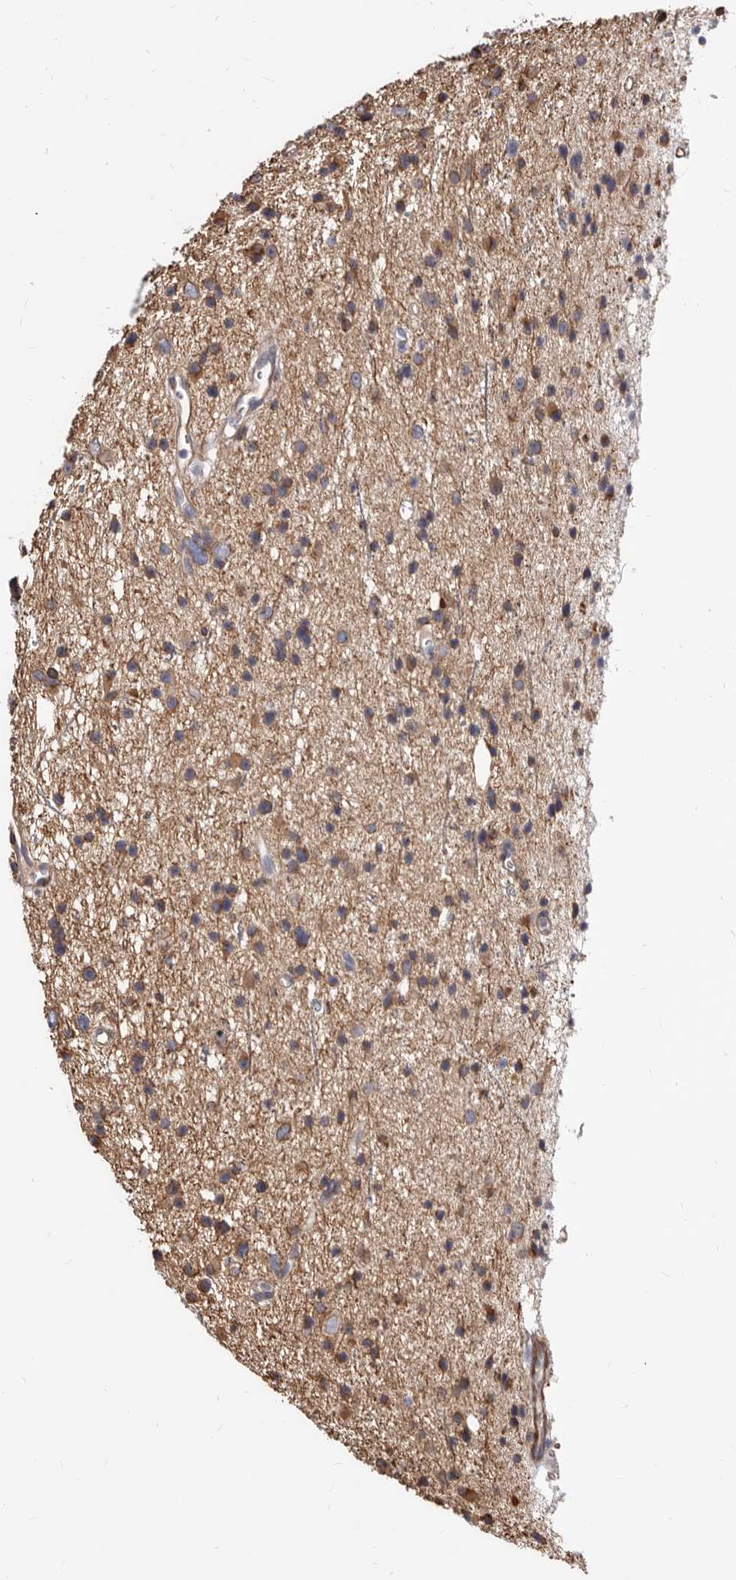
{"staining": {"intensity": "negative", "quantity": "none", "location": "none"}, "tissue": "glioma", "cell_type": "Tumor cells", "image_type": "cancer", "snomed": [{"axis": "morphology", "description": "Glioma, malignant, Low grade"}, {"axis": "topography", "description": "Cerebral cortex"}], "caption": "Tumor cells are negative for protein expression in human glioma.", "gene": "NIBAN1", "patient": {"sex": "female", "age": 39}}